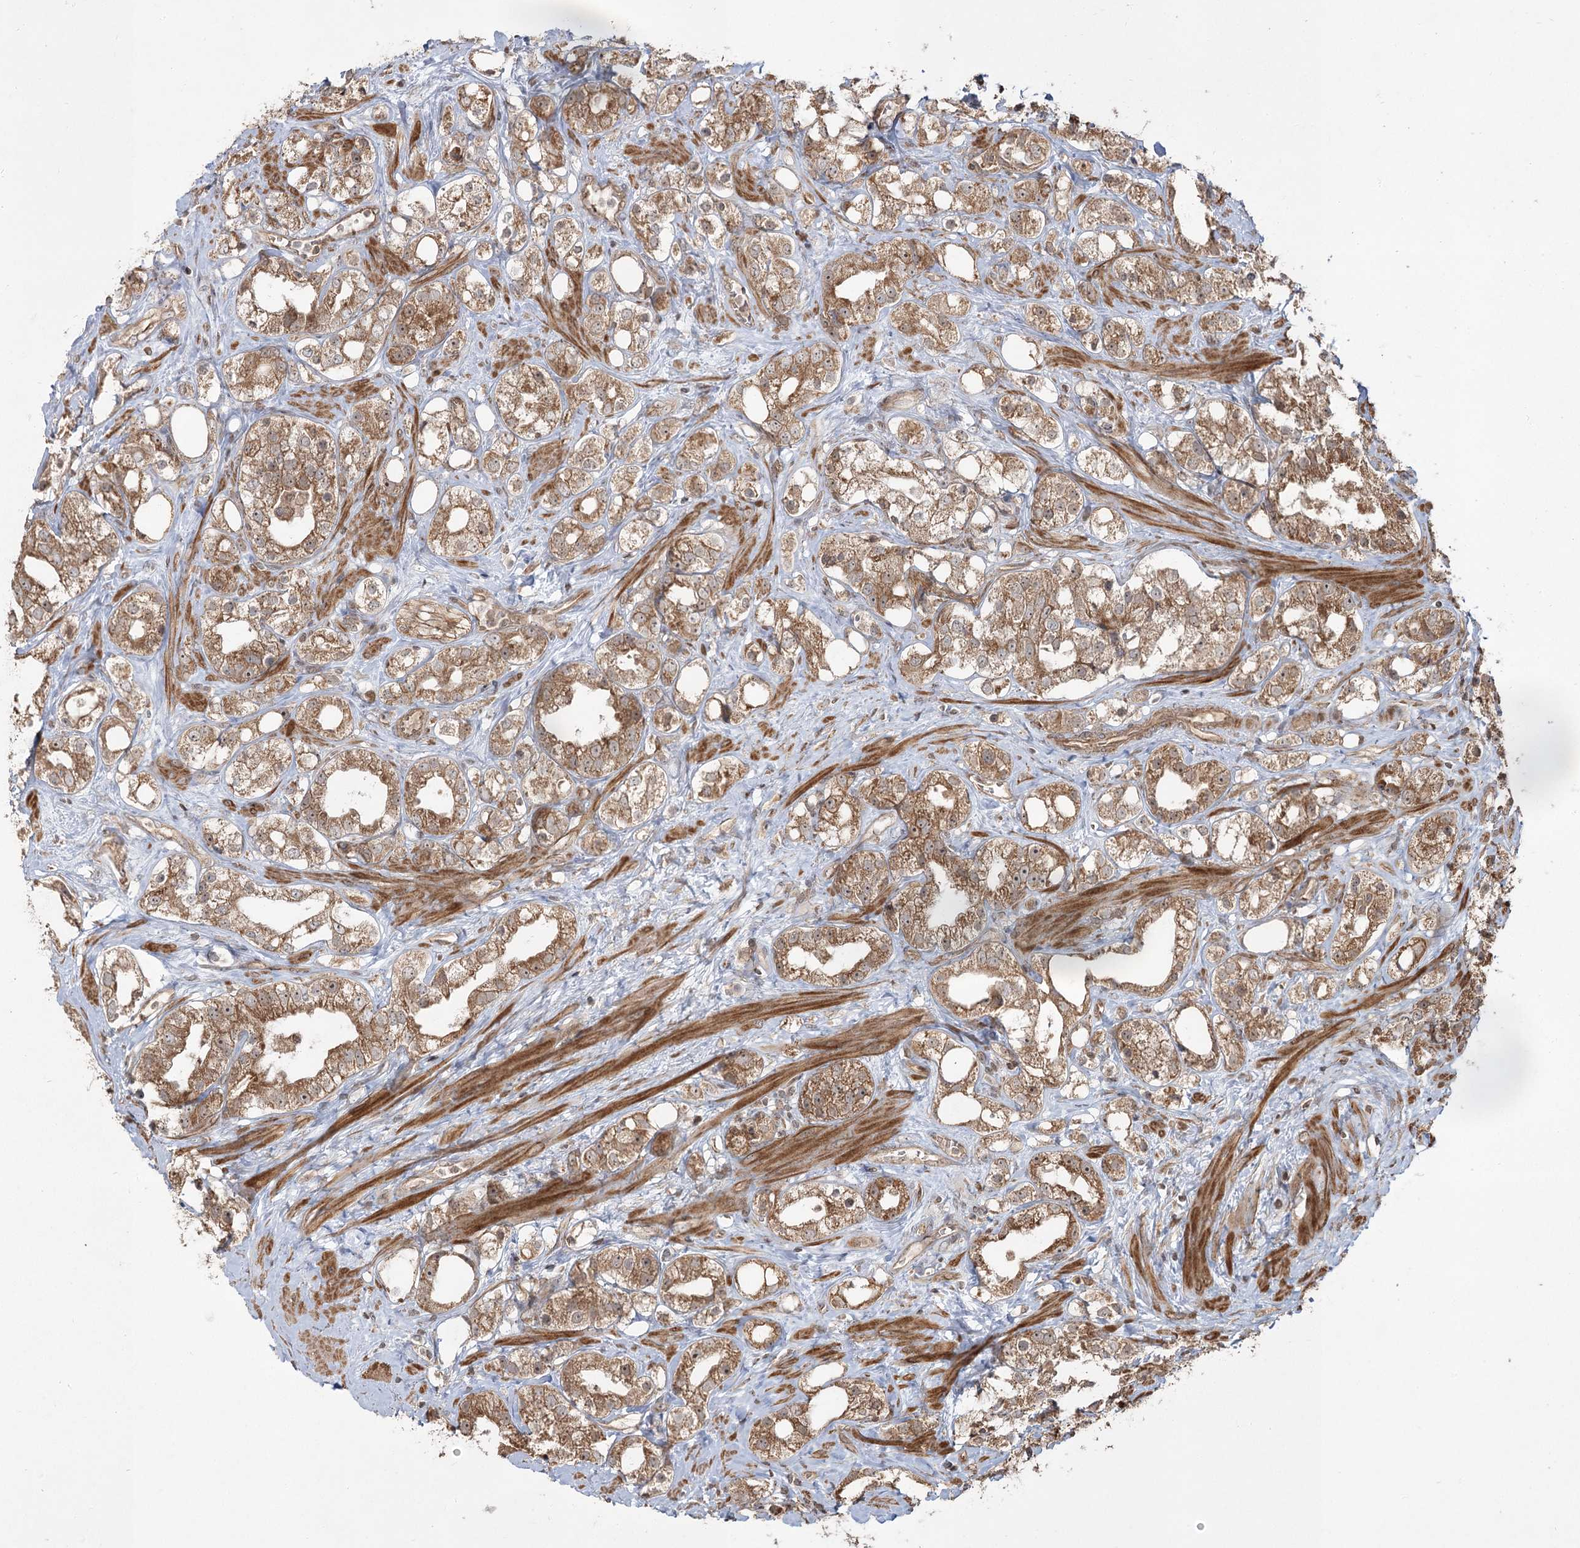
{"staining": {"intensity": "moderate", "quantity": ">75%", "location": "cytoplasmic/membranous,nuclear"}, "tissue": "prostate cancer", "cell_type": "Tumor cells", "image_type": "cancer", "snomed": [{"axis": "morphology", "description": "Adenocarcinoma, NOS"}, {"axis": "topography", "description": "Prostate"}], "caption": "This is a histology image of IHC staining of adenocarcinoma (prostate), which shows moderate expression in the cytoplasmic/membranous and nuclear of tumor cells.", "gene": "CPLANE1", "patient": {"sex": "male", "age": 79}}